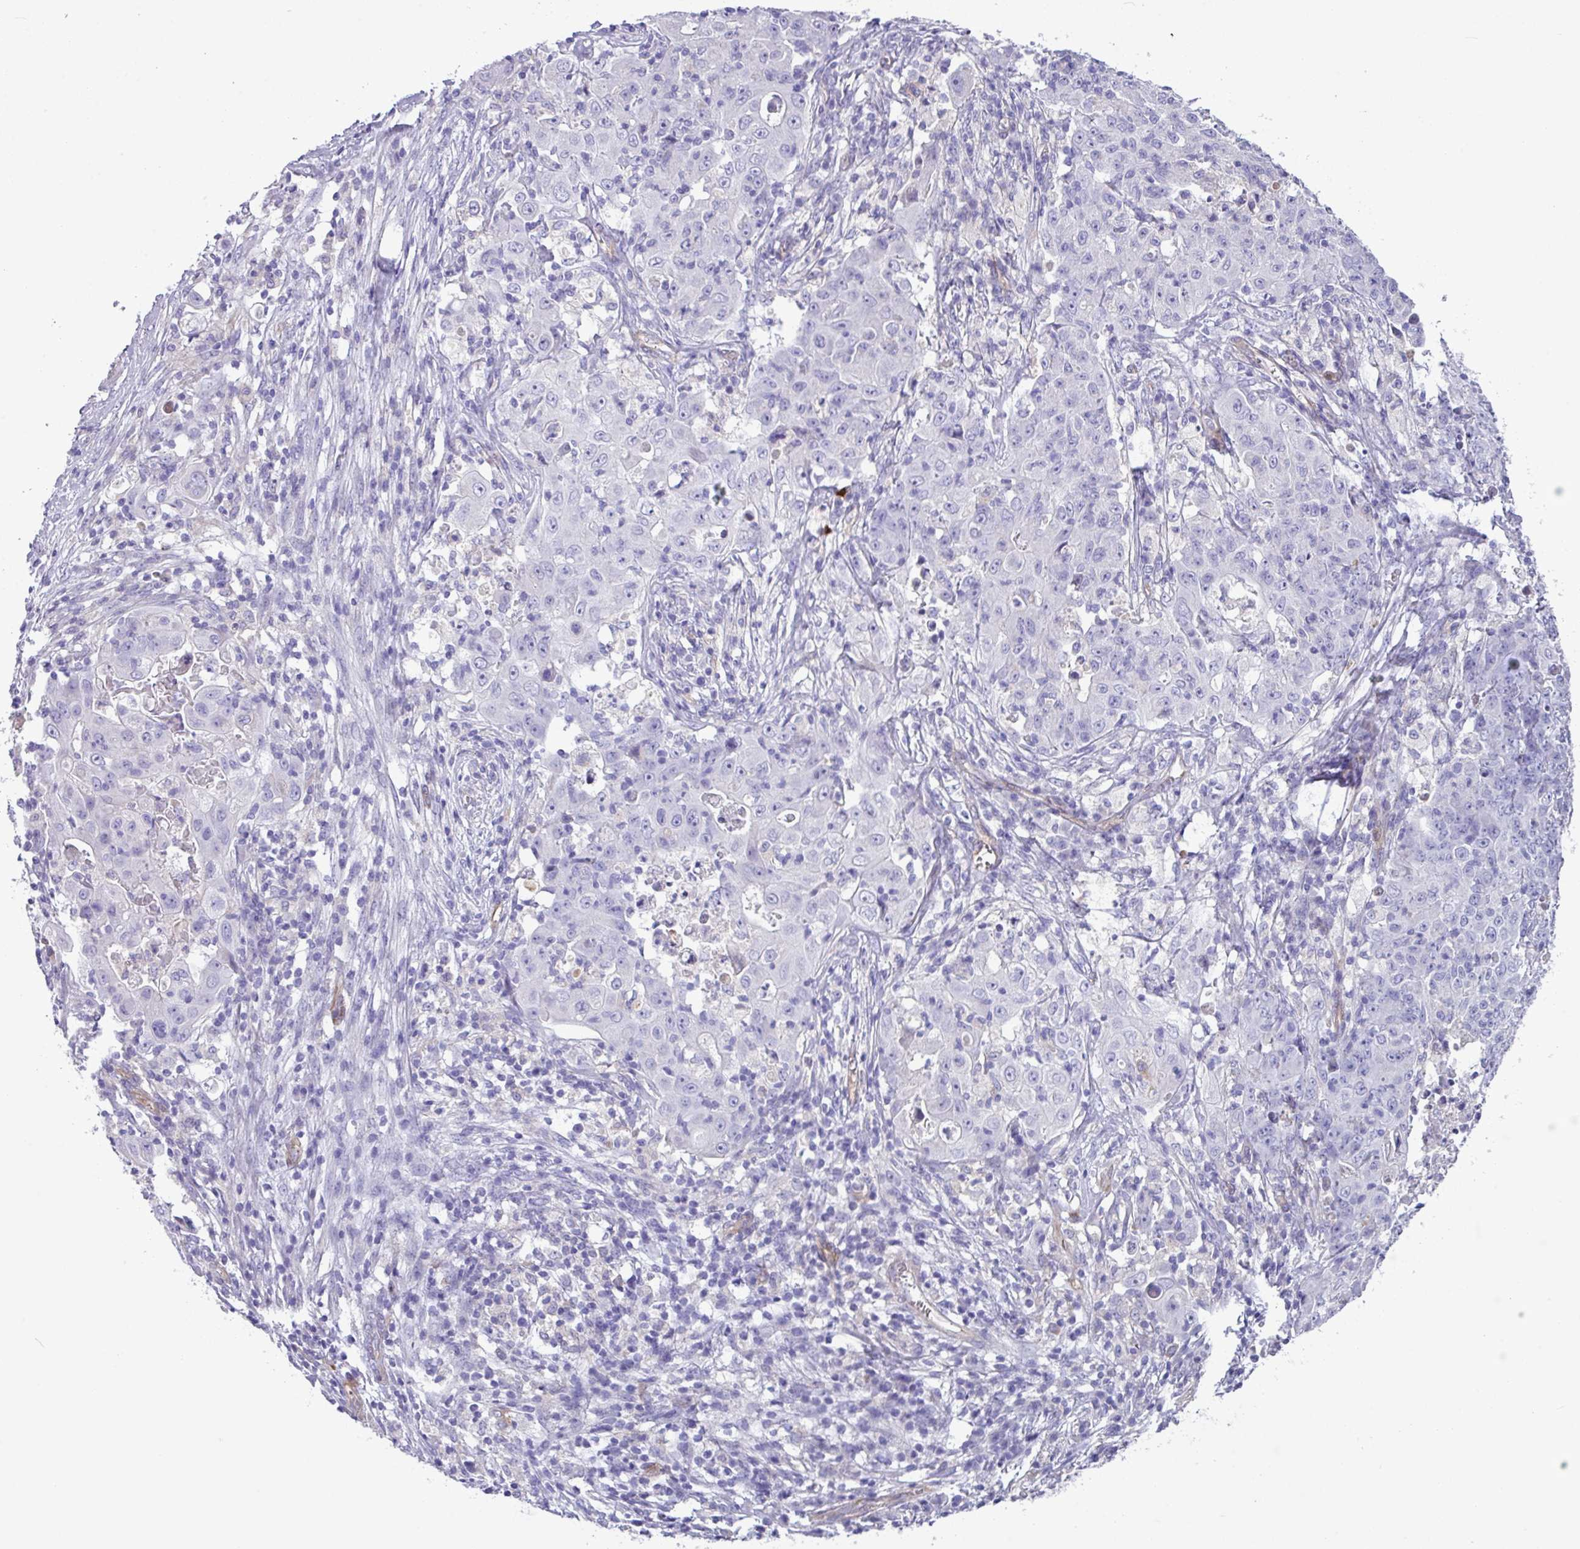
{"staining": {"intensity": "negative", "quantity": "none", "location": "none"}, "tissue": "ovarian cancer", "cell_type": "Tumor cells", "image_type": "cancer", "snomed": [{"axis": "morphology", "description": "Carcinoma, endometroid"}, {"axis": "topography", "description": "Ovary"}], "caption": "High power microscopy image of an IHC histopathology image of ovarian cancer (endometroid carcinoma), revealing no significant expression in tumor cells.", "gene": "KIRREL3", "patient": {"sex": "female", "age": 42}}